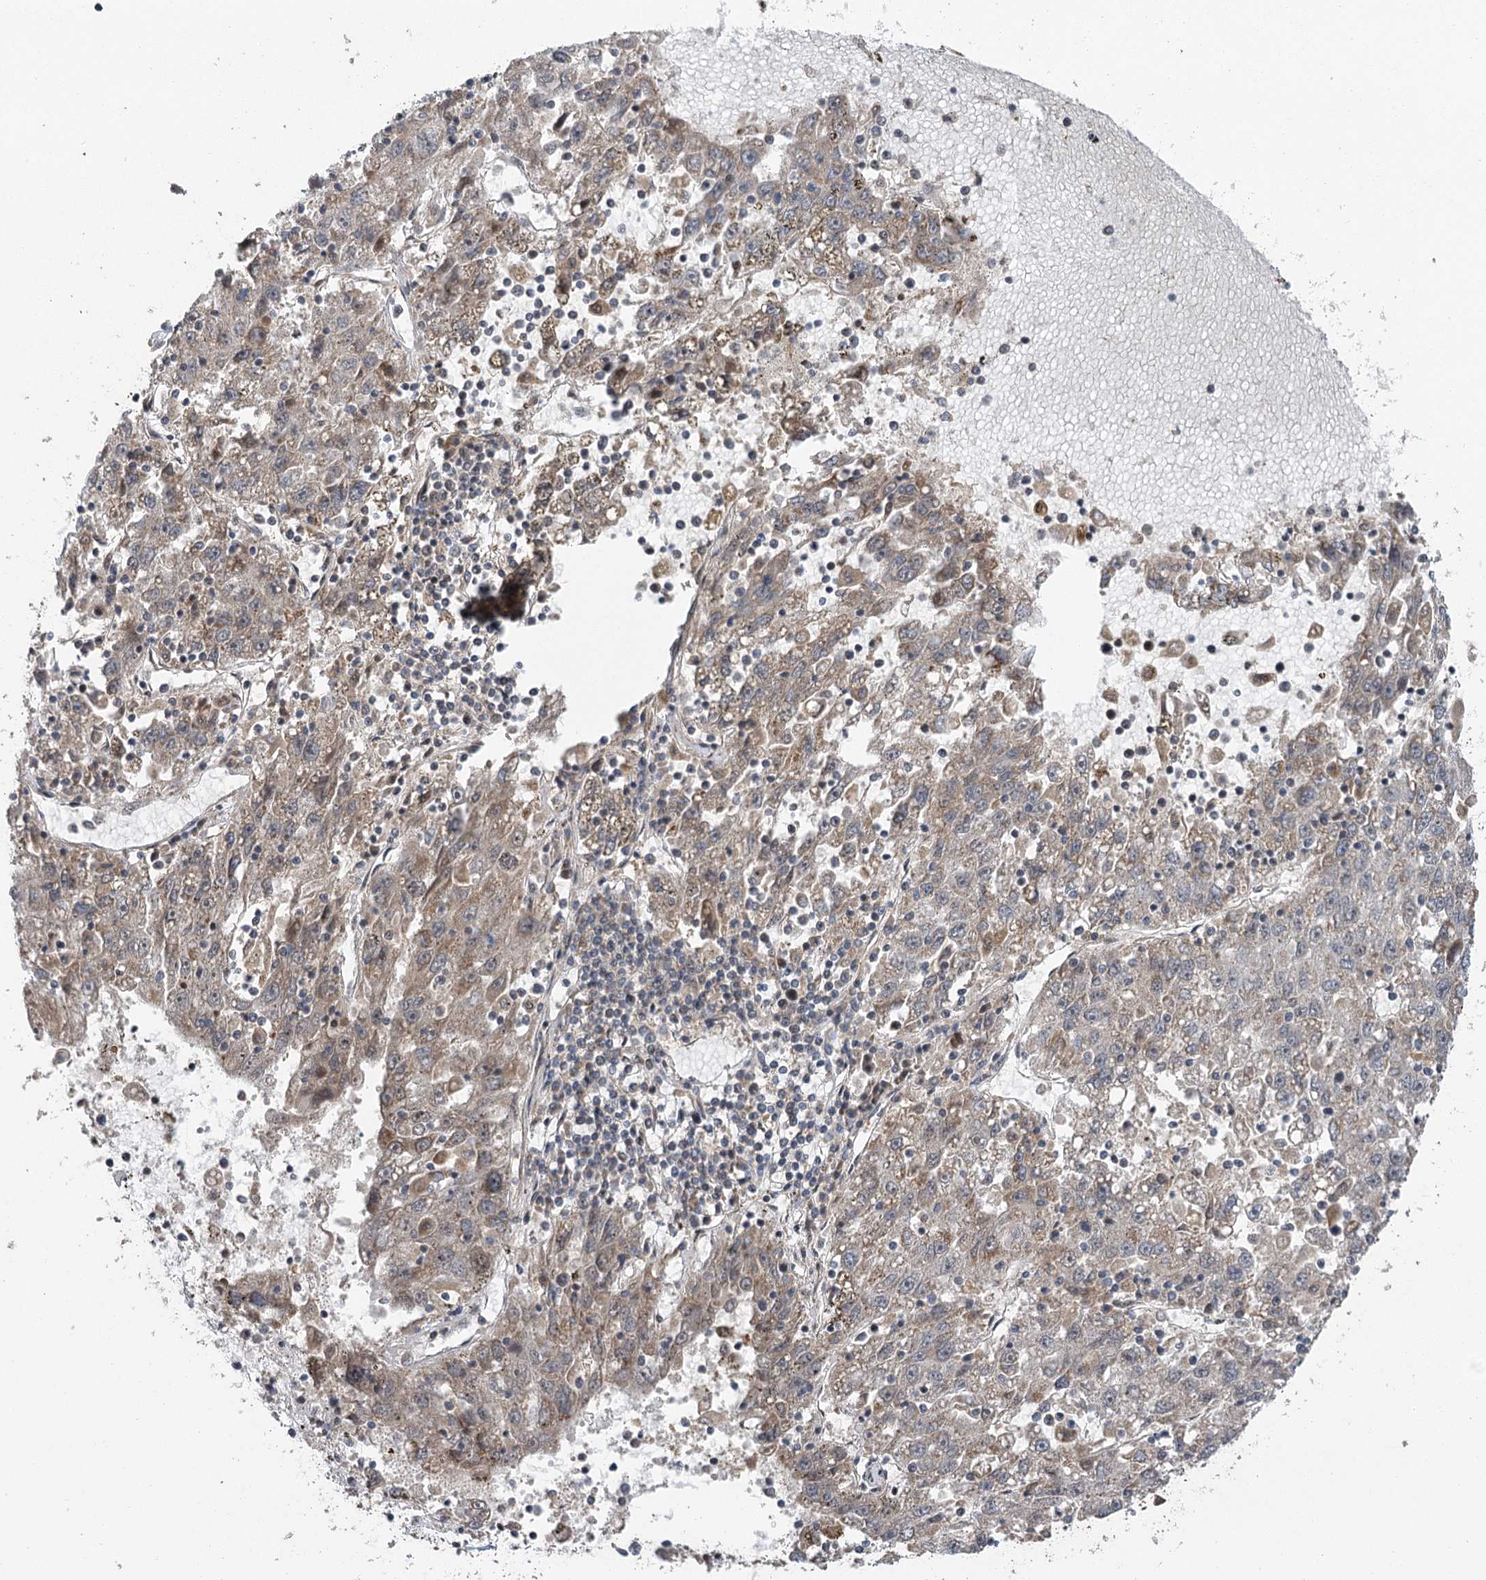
{"staining": {"intensity": "weak", "quantity": "<25%", "location": "cytoplasmic/membranous"}, "tissue": "liver cancer", "cell_type": "Tumor cells", "image_type": "cancer", "snomed": [{"axis": "morphology", "description": "Carcinoma, Hepatocellular, NOS"}, {"axis": "topography", "description": "Liver"}], "caption": "The micrograph reveals no staining of tumor cells in liver cancer (hepatocellular carcinoma).", "gene": "C12orf4", "patient": {"sex": "male", "age": 49}}